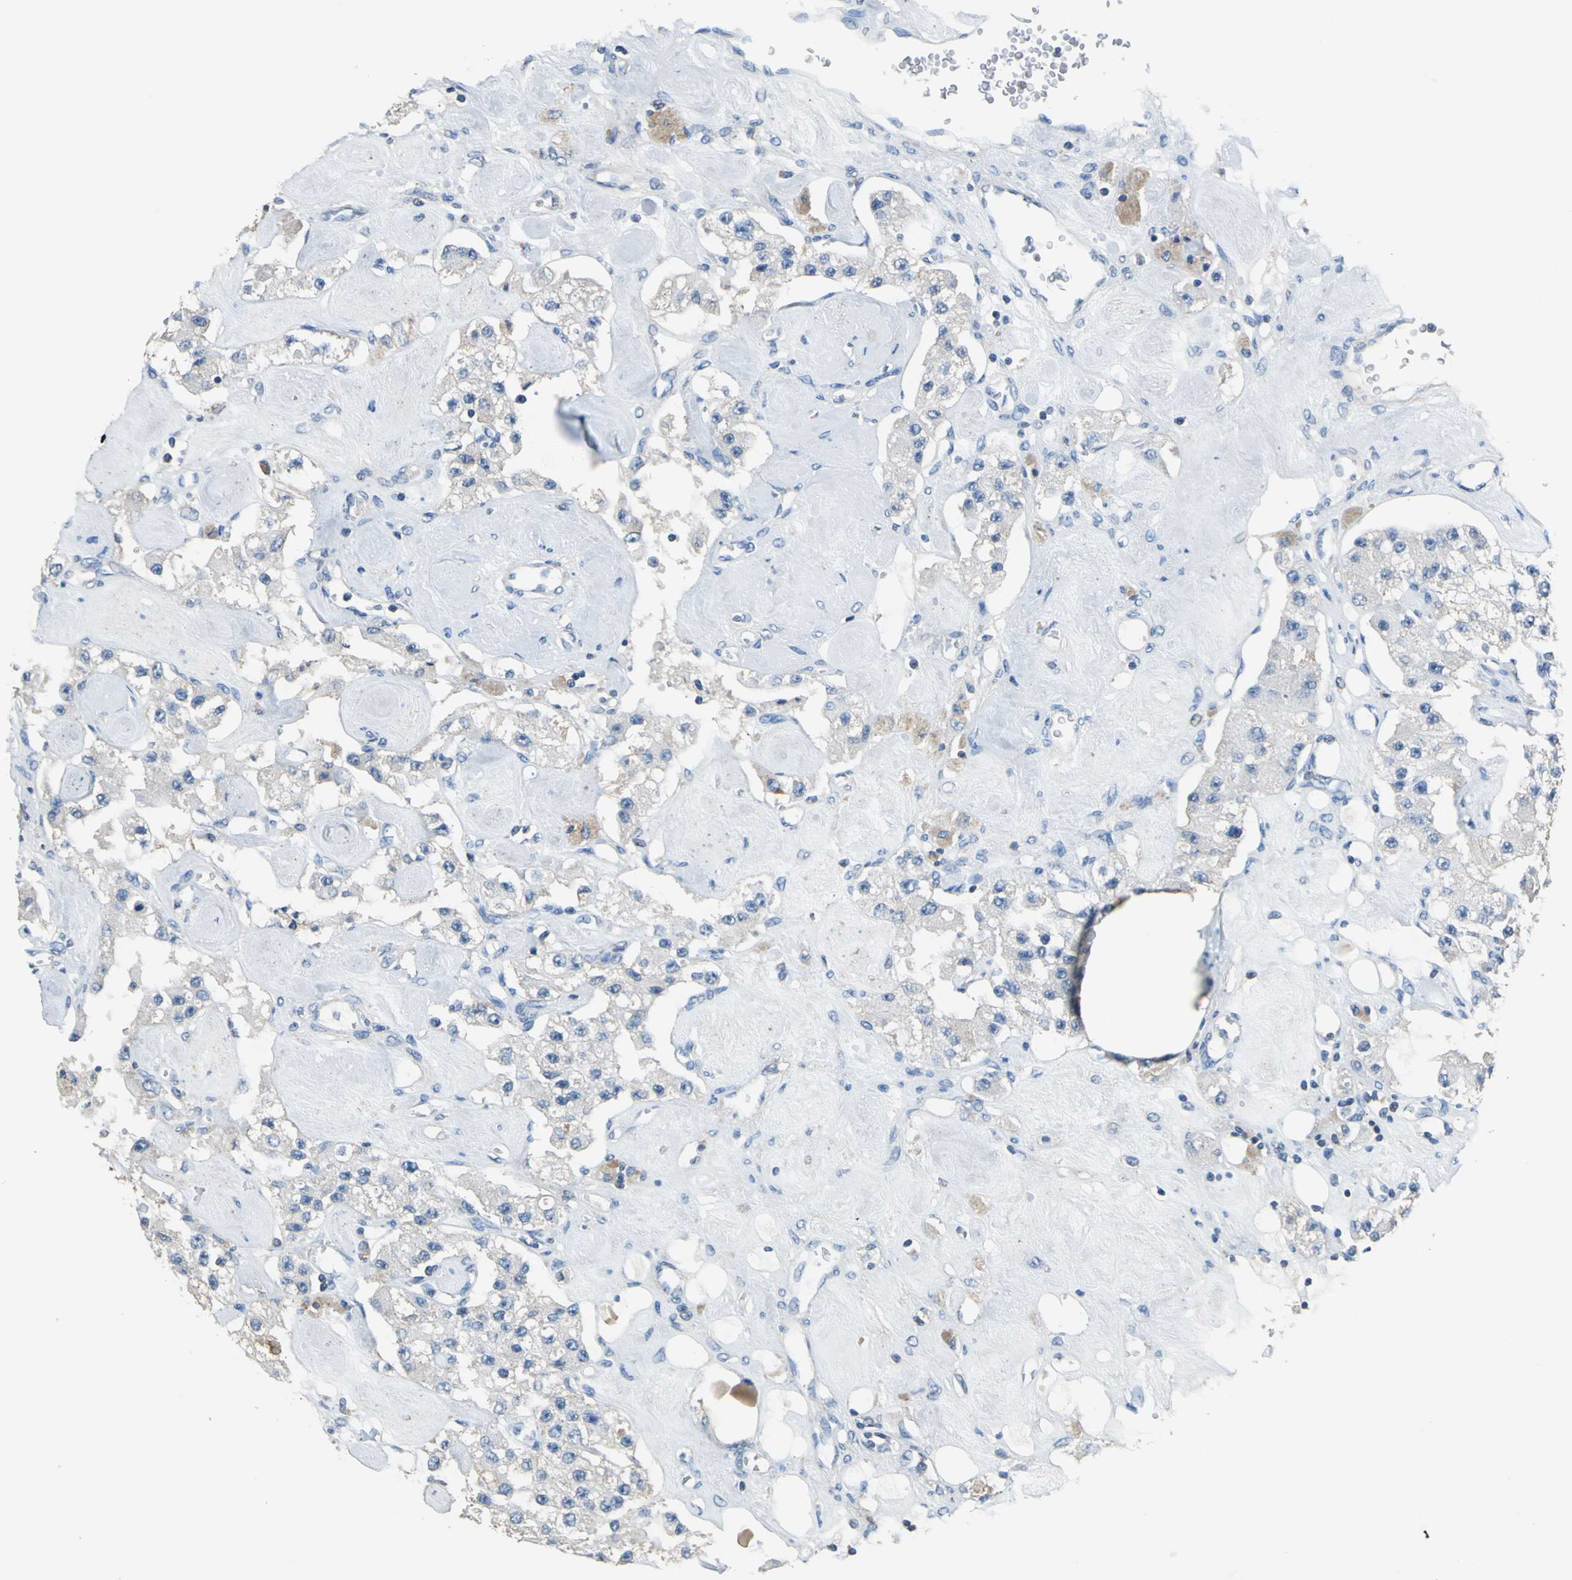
{"staining": {"intensity": "weak", "quantity": "<25%", "location": "cytoplasmic/membranous"}, "tissue": "carcinoid", "cell_type": "Tumor cells", "image_type": "cancer", "snomed": [{"axis": "morphology", "description": "Carcinoid, malignant, NOS"}, {"axis": "topography", "description": "Pancreas"}], "caption": "Immunohistochemical staining of carcinoid exhibits no significant positivity in tumor cells.", "gene": "PRKCA", "patient": {"sex": "male", "age": 41}}